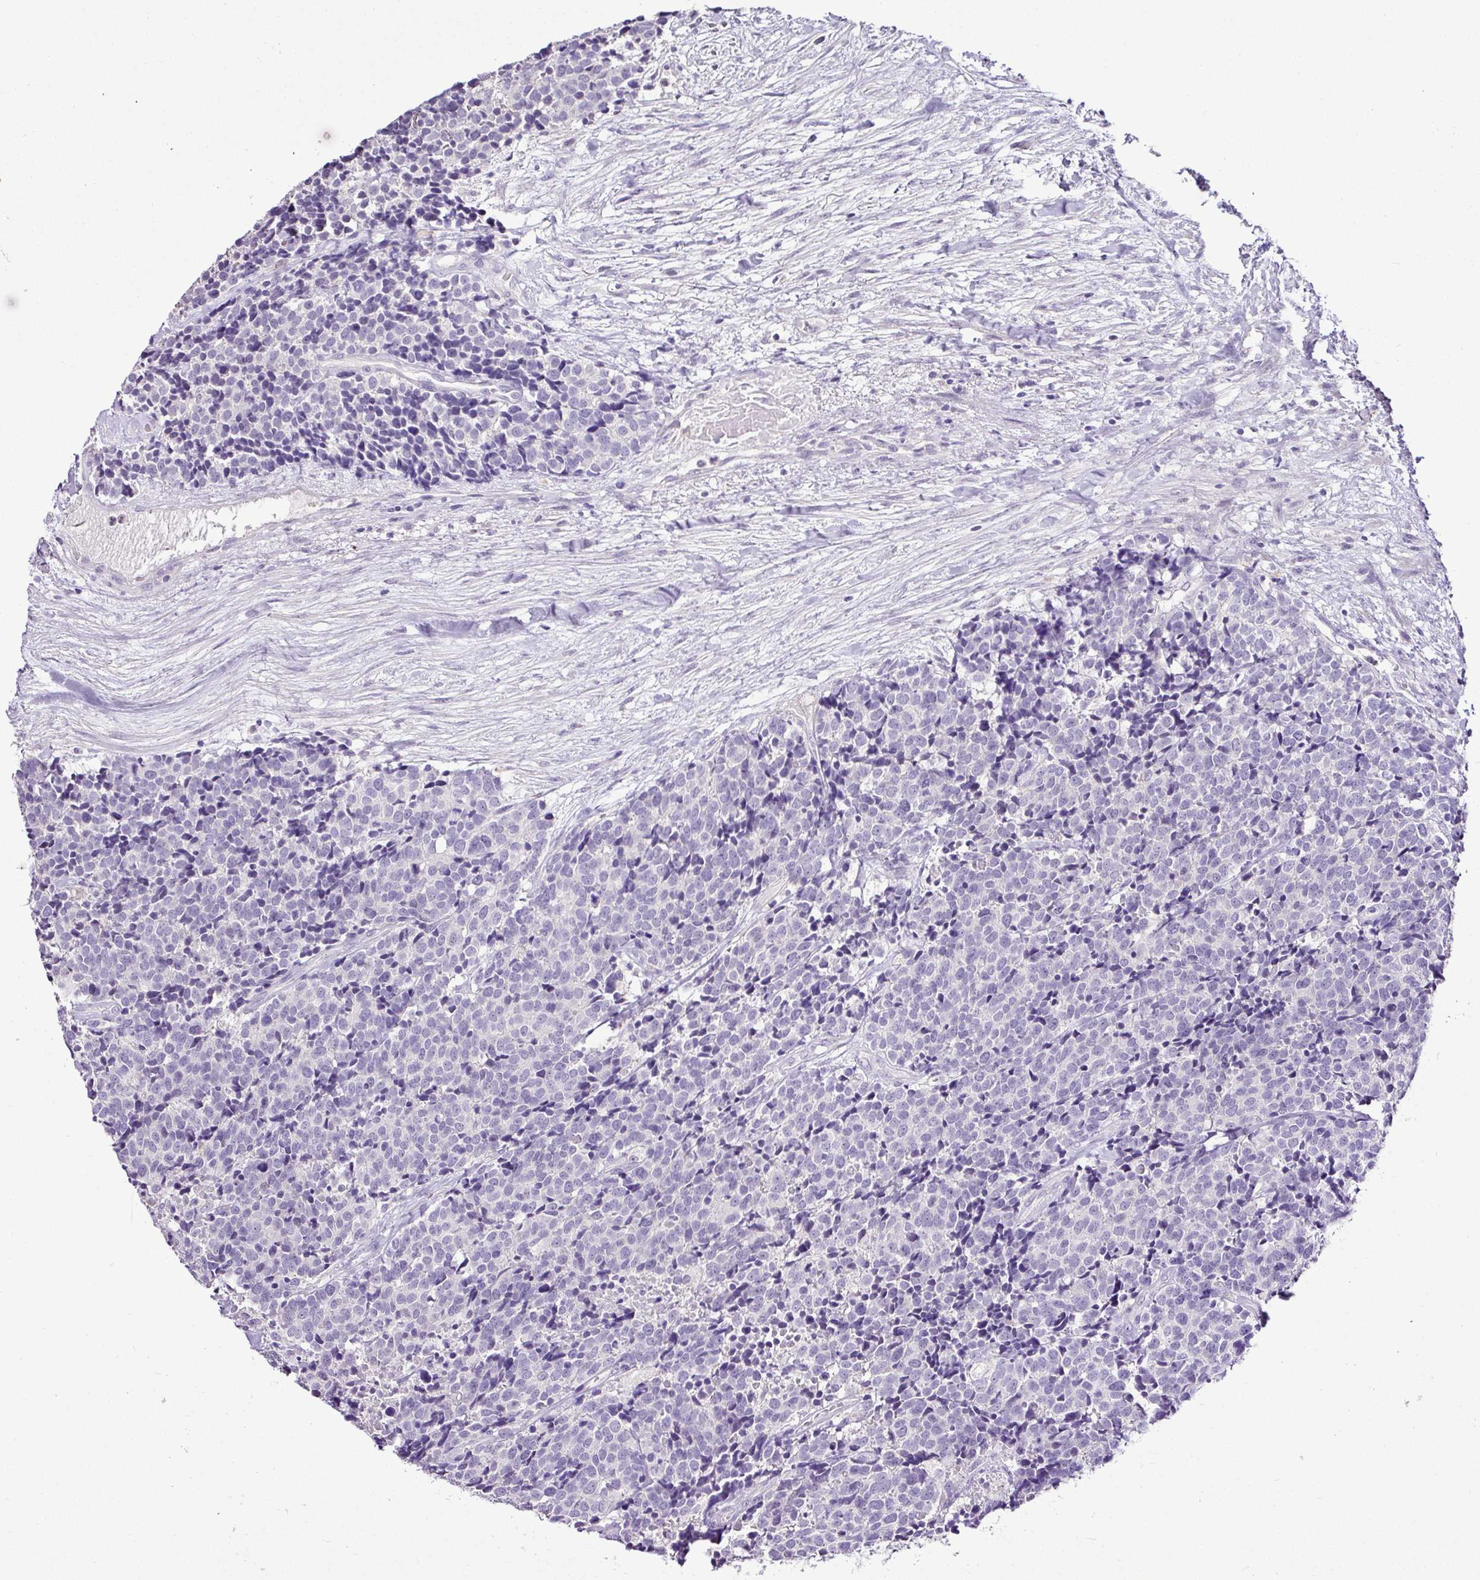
{"staining": {"intensity": "negative", "quantity": "none", "location": "none"}, "tissue": "carcinoid", "cell_type": "Tumor cells", "image_type": "cancer", "snomed": [{"axis": "morphology", "description": "Carcinoid, malignant, NOS"}, {"axis": "topography", "description": "Skin"}], "caption": "Carcinoid was stained to show a protein in brown. There is no significant positivity in tumor cells.", "gene": "ESR1", "patient": {"sex": "female", "age": 79}}